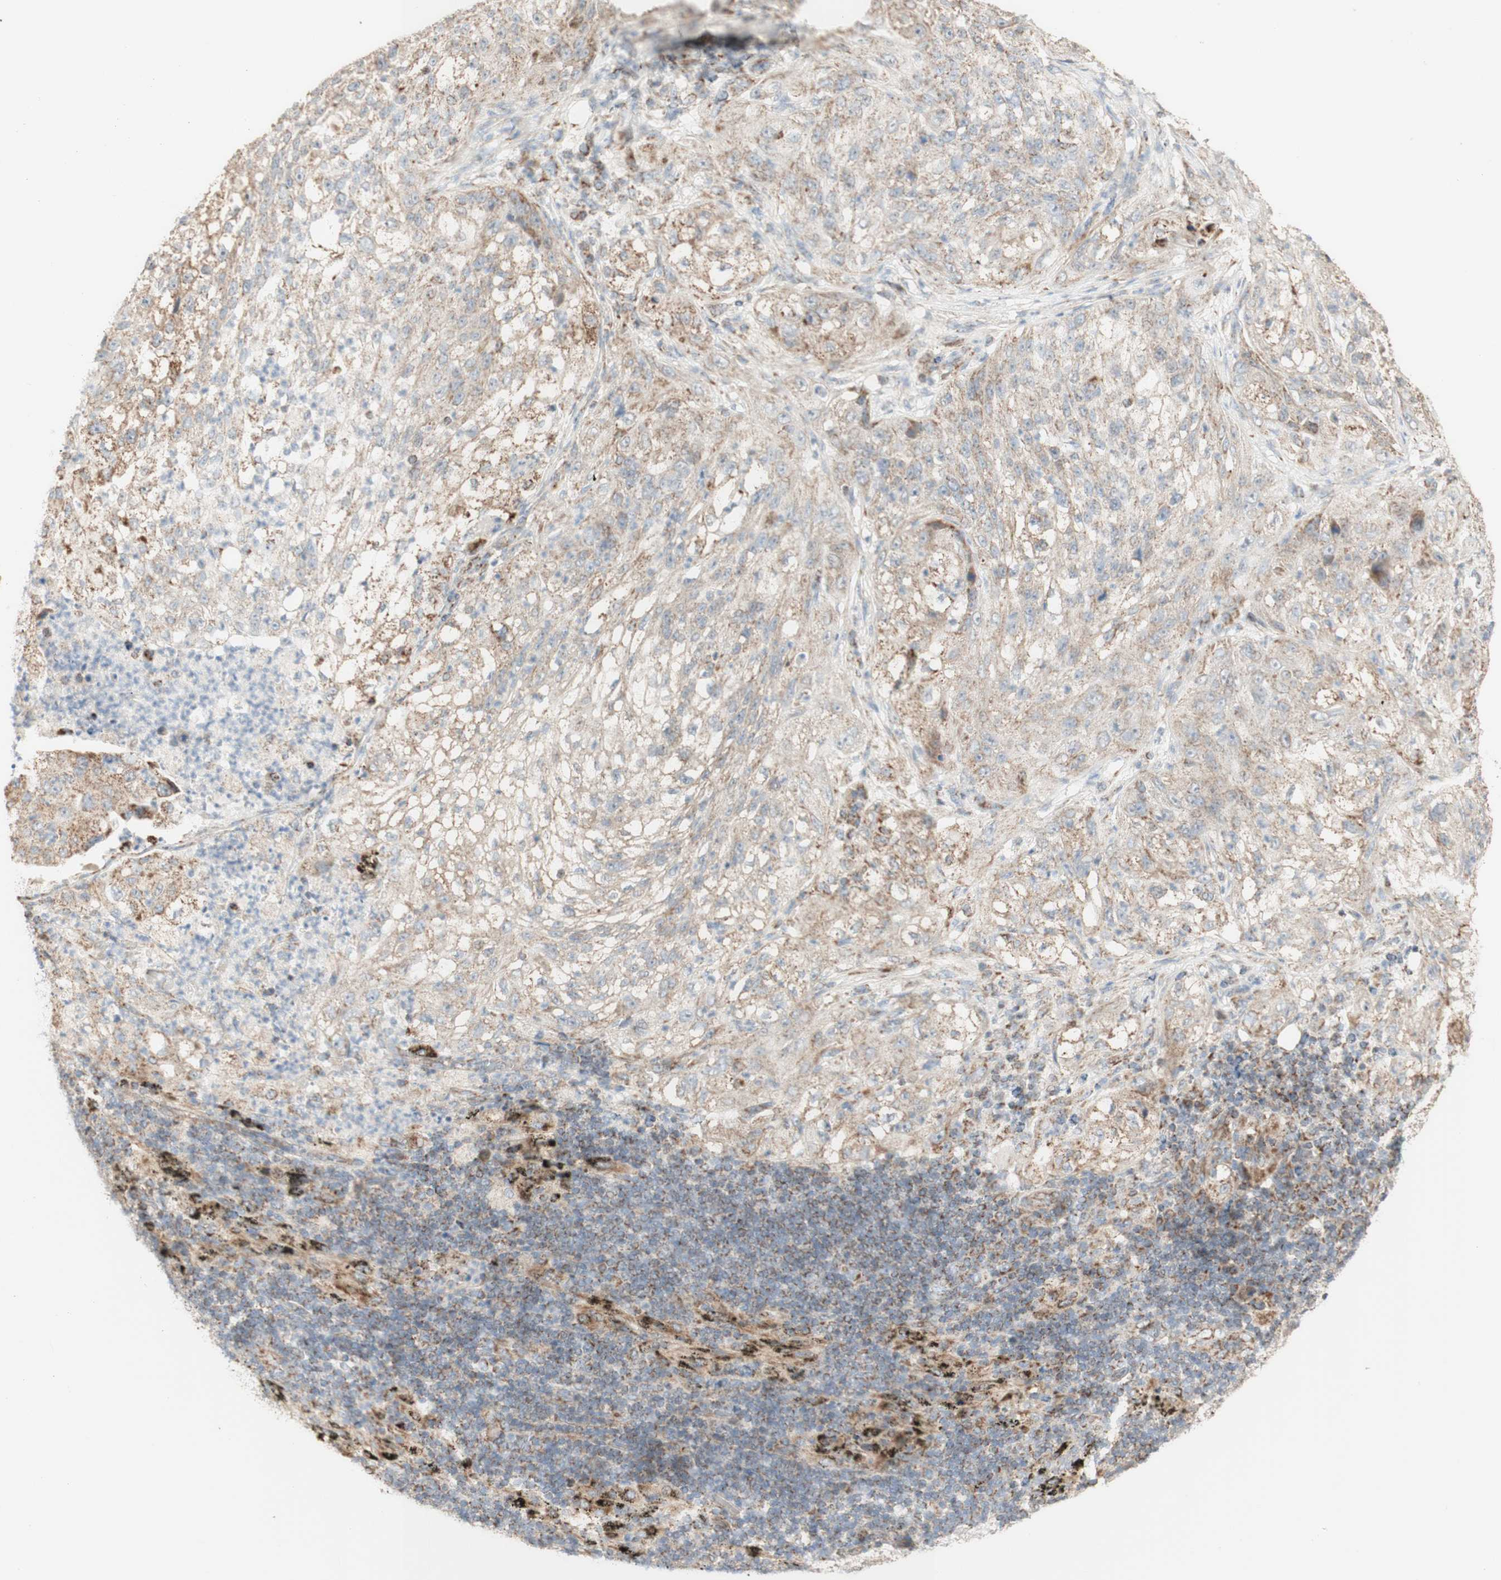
{"staining": {"intensity": "negative", "quantity": "none", "location": "none"}, "tissue": "lung cancer", "cell_type": "Tumor cells", "image_type": "cancer", "snomed": [{"axis": "morphology", "description": "Inflammation, NOS"}, {"axis": "morphology", "description": "Squamous cell carcinoma, NOS"}, {"axis": "topography", "description": "Lymph node"}, {"axis": "topography", "description": "Soft tissue"}, {"axis": "topography", "description": "Lung"}], "caption": "IHC micrograph of neoplastic tissue: lung cancer stained with DAB shows no significant protein staining in tumor cells.", "gene": "LETM1", "patient": {"sex": "male", "age": 66}}